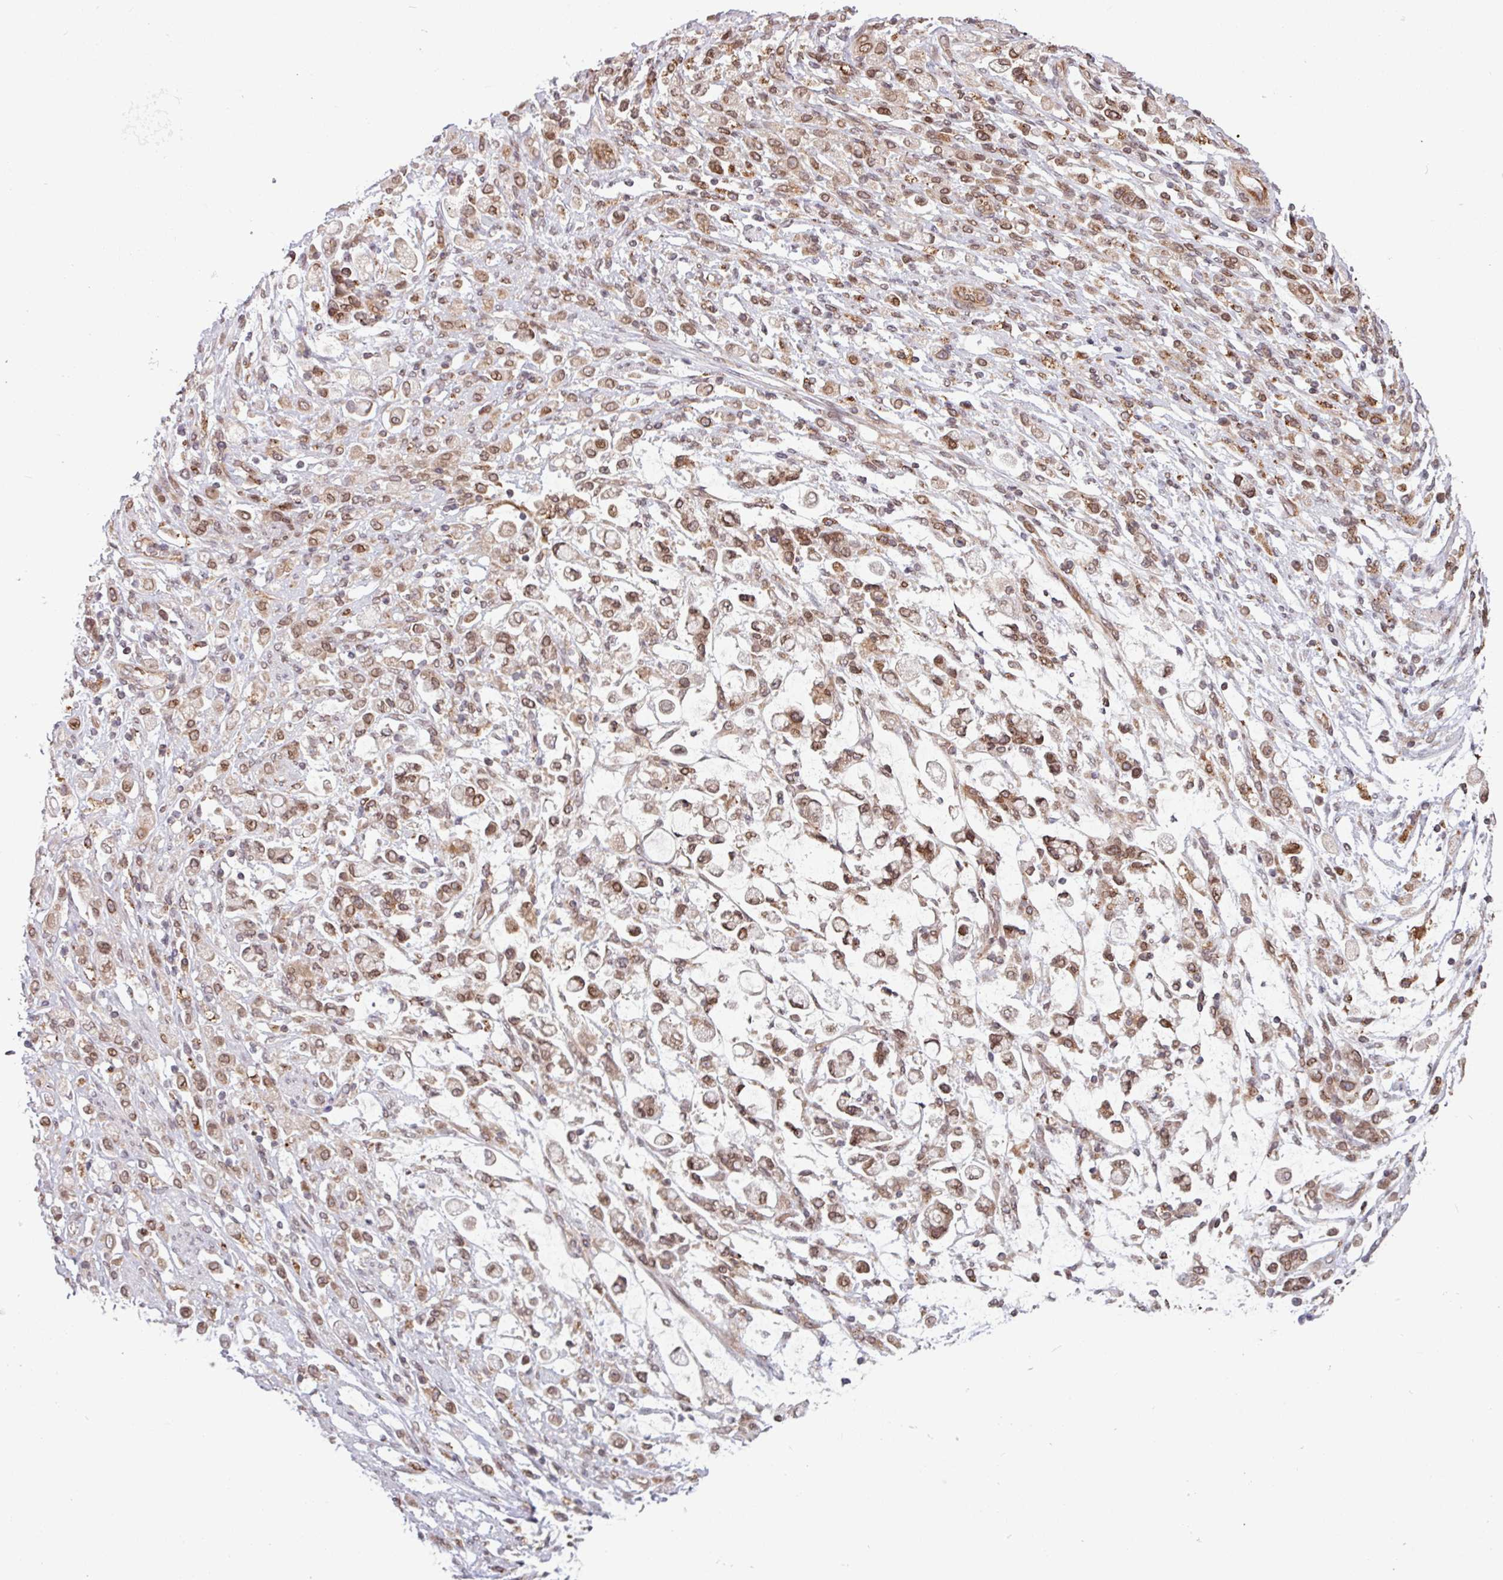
{"staining": {"intensity": "moderate", "quantity": ">75%", "location": "cytoplasmic/membranous,nuclear"}, "tissue": "stomach cancer", "cell_type": "Tumor cells", "image_type": "cancer", "snomed": [{"axis": "morphology", "description": "Adenocarcinoma, NOS"}, {"axis": "topography", "description": "Stomach"}], "caption": "A photomicrograph of stomach adenocarcinoma stained for a protein displays moderate cytoplasmic/membranous and nuclear brown staining in tumor cells.", "gene": "RBM4B", "patient": {"sex": "female", "age": 60}}